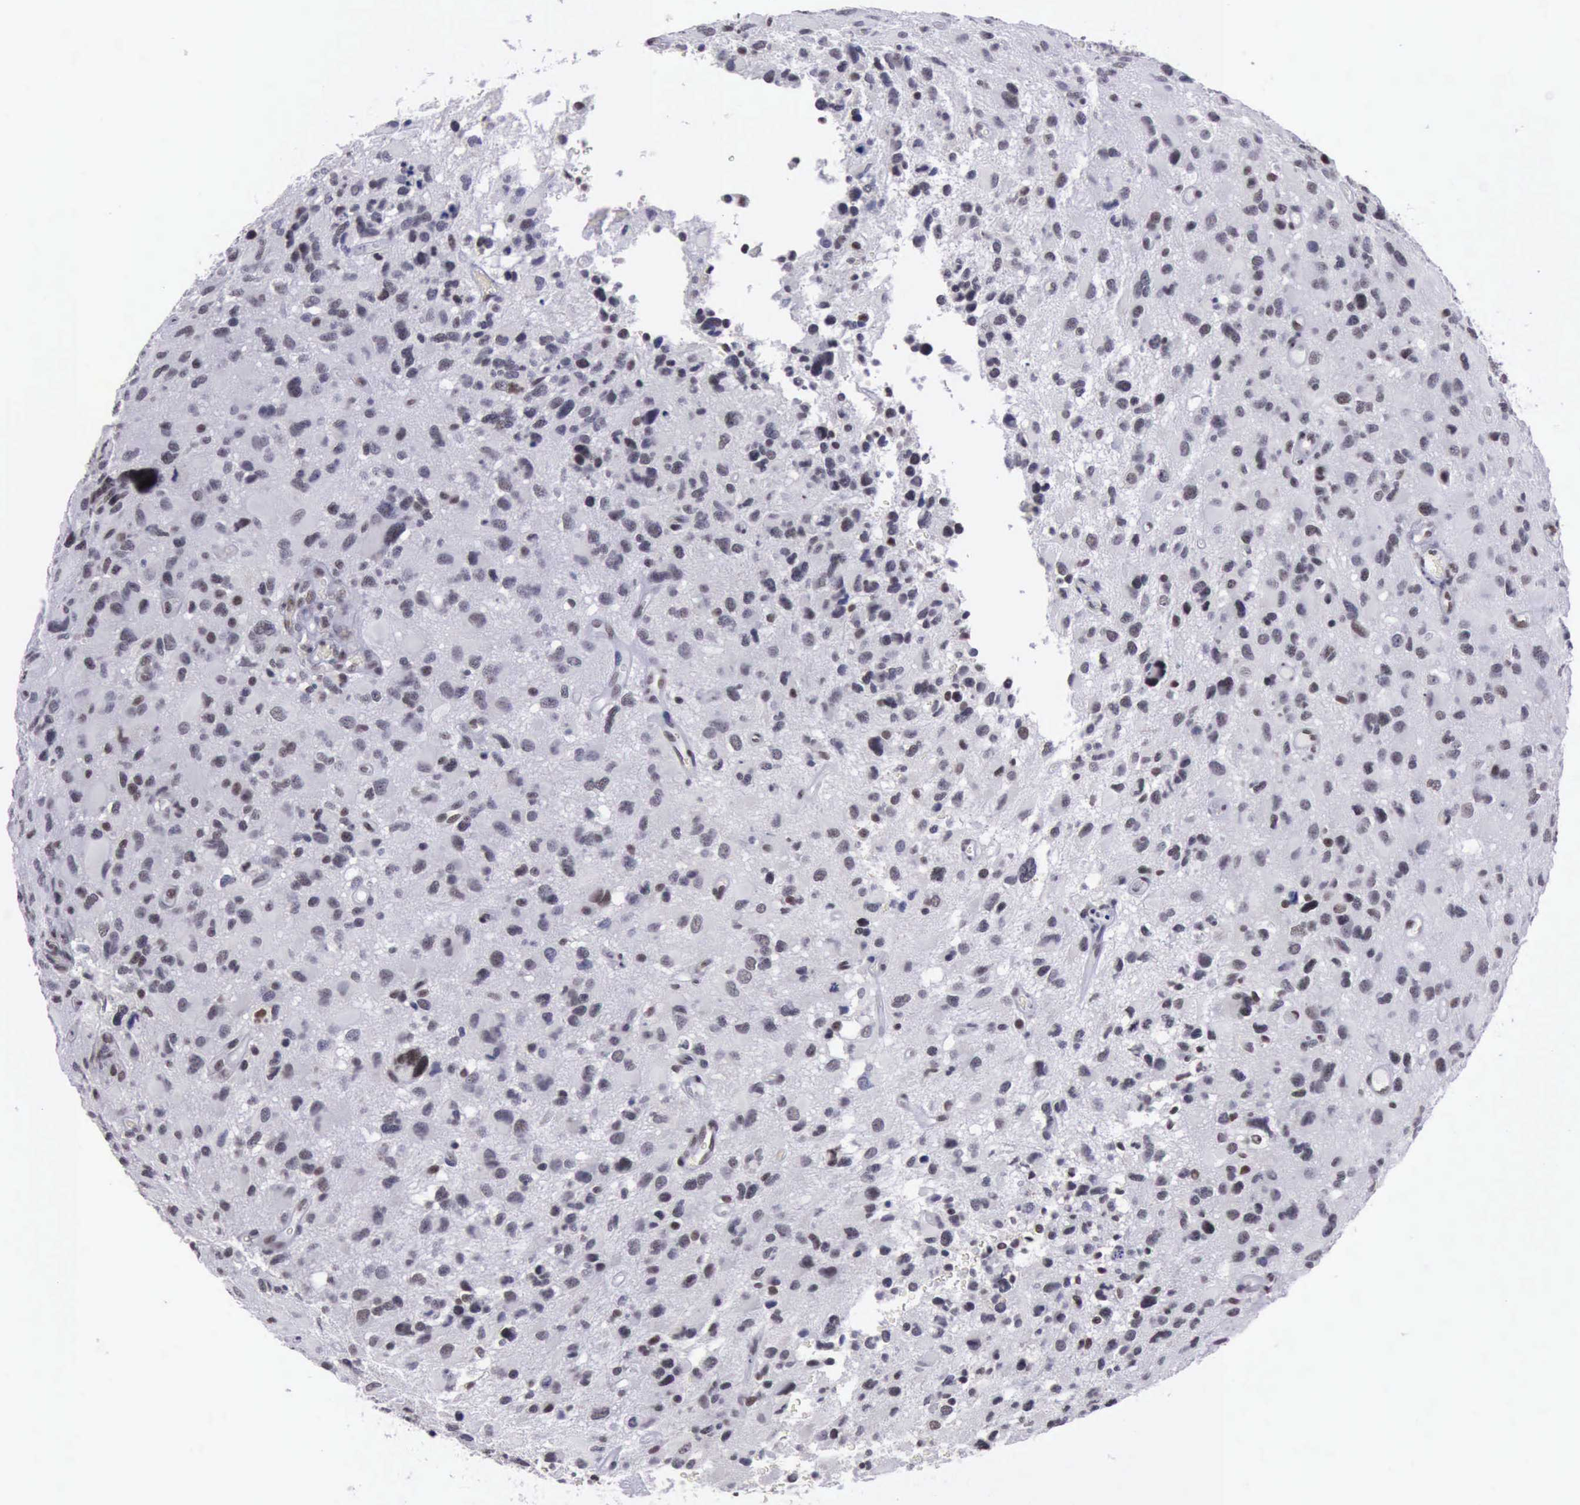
{"staining": {"intensity": "weak", "quantity": "25%-75%", "location": "nuclear"}, "tissue": "glioma", "cell_type": "Tumor cells", "image_type": "cancer", "snomed": [{"axis": "morphology", "description": "Glioma, malignant, High grade"}, {"axis": "topography", "description": "Brain"}], "caption": "Immunohistochemical staining of glioma displays low levels of weak nuclear protein positivity in approximately 25%-75% of tumor cells. The protein of interest is shown in brown color, while the nuclei are stained blue.", "gene": "YY1", "patient": {"sex": "male", "age": 69}}